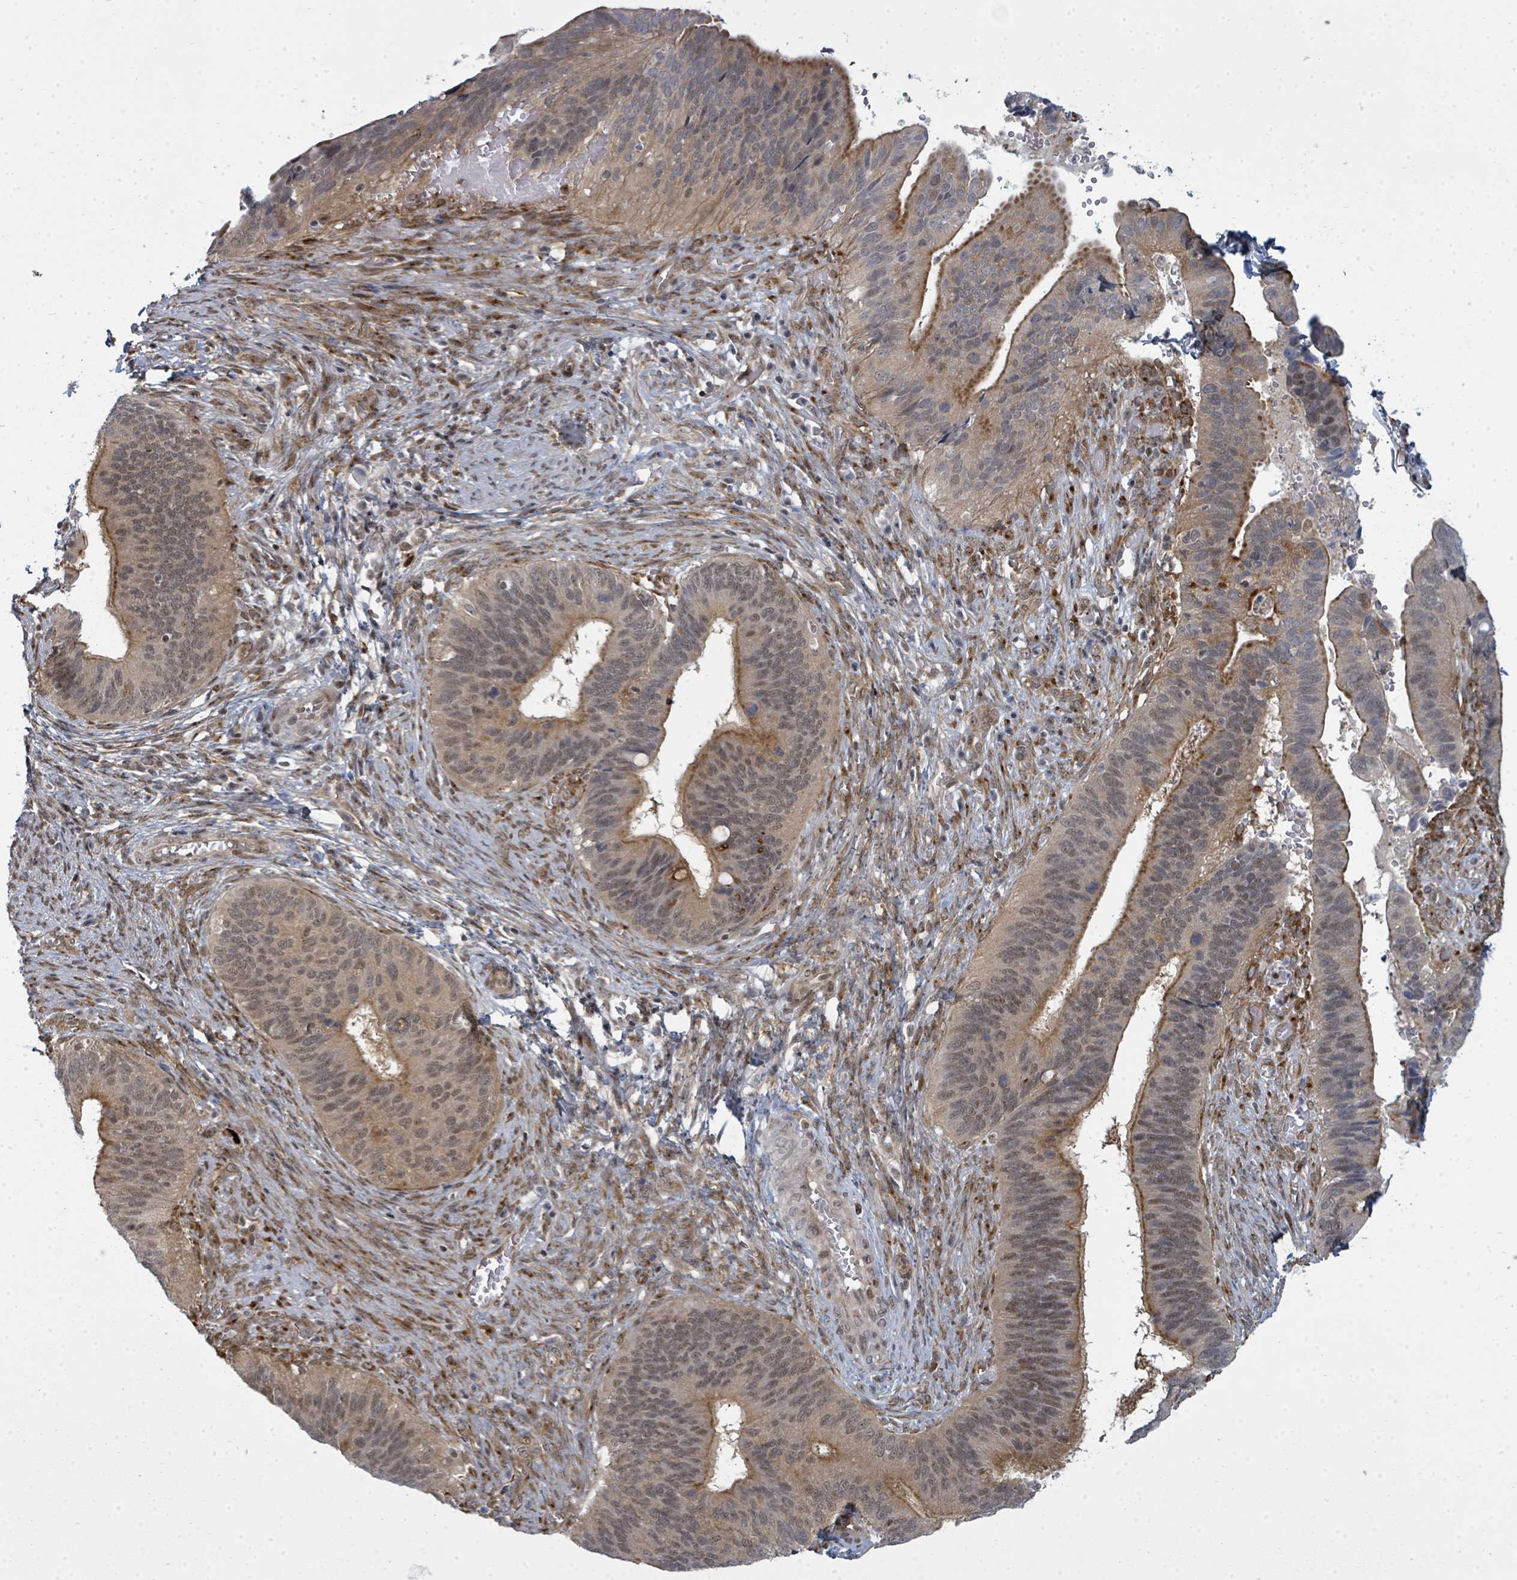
{"staining": {"intensity": "strong", "quantity": "<25%", "location": "cytoplasmic/membranous"}, "tissue": "cervical cancer", "cell_type": "Tumor cells", "image_type": "cancer", "snomed": [{"axis": "morphology", "description": "Adenocarcinoma, NOS"}, {"axis": "topography", "description": "Cervix"}], "caption": "Tumor cells reveal medium levels of strong cytoplasmic/membranous positivity in approximately <25% of cells in adenocarcinoma (cervical).", "gene": "PSMG2", "patient": {"sex": "female", "age": 42}}